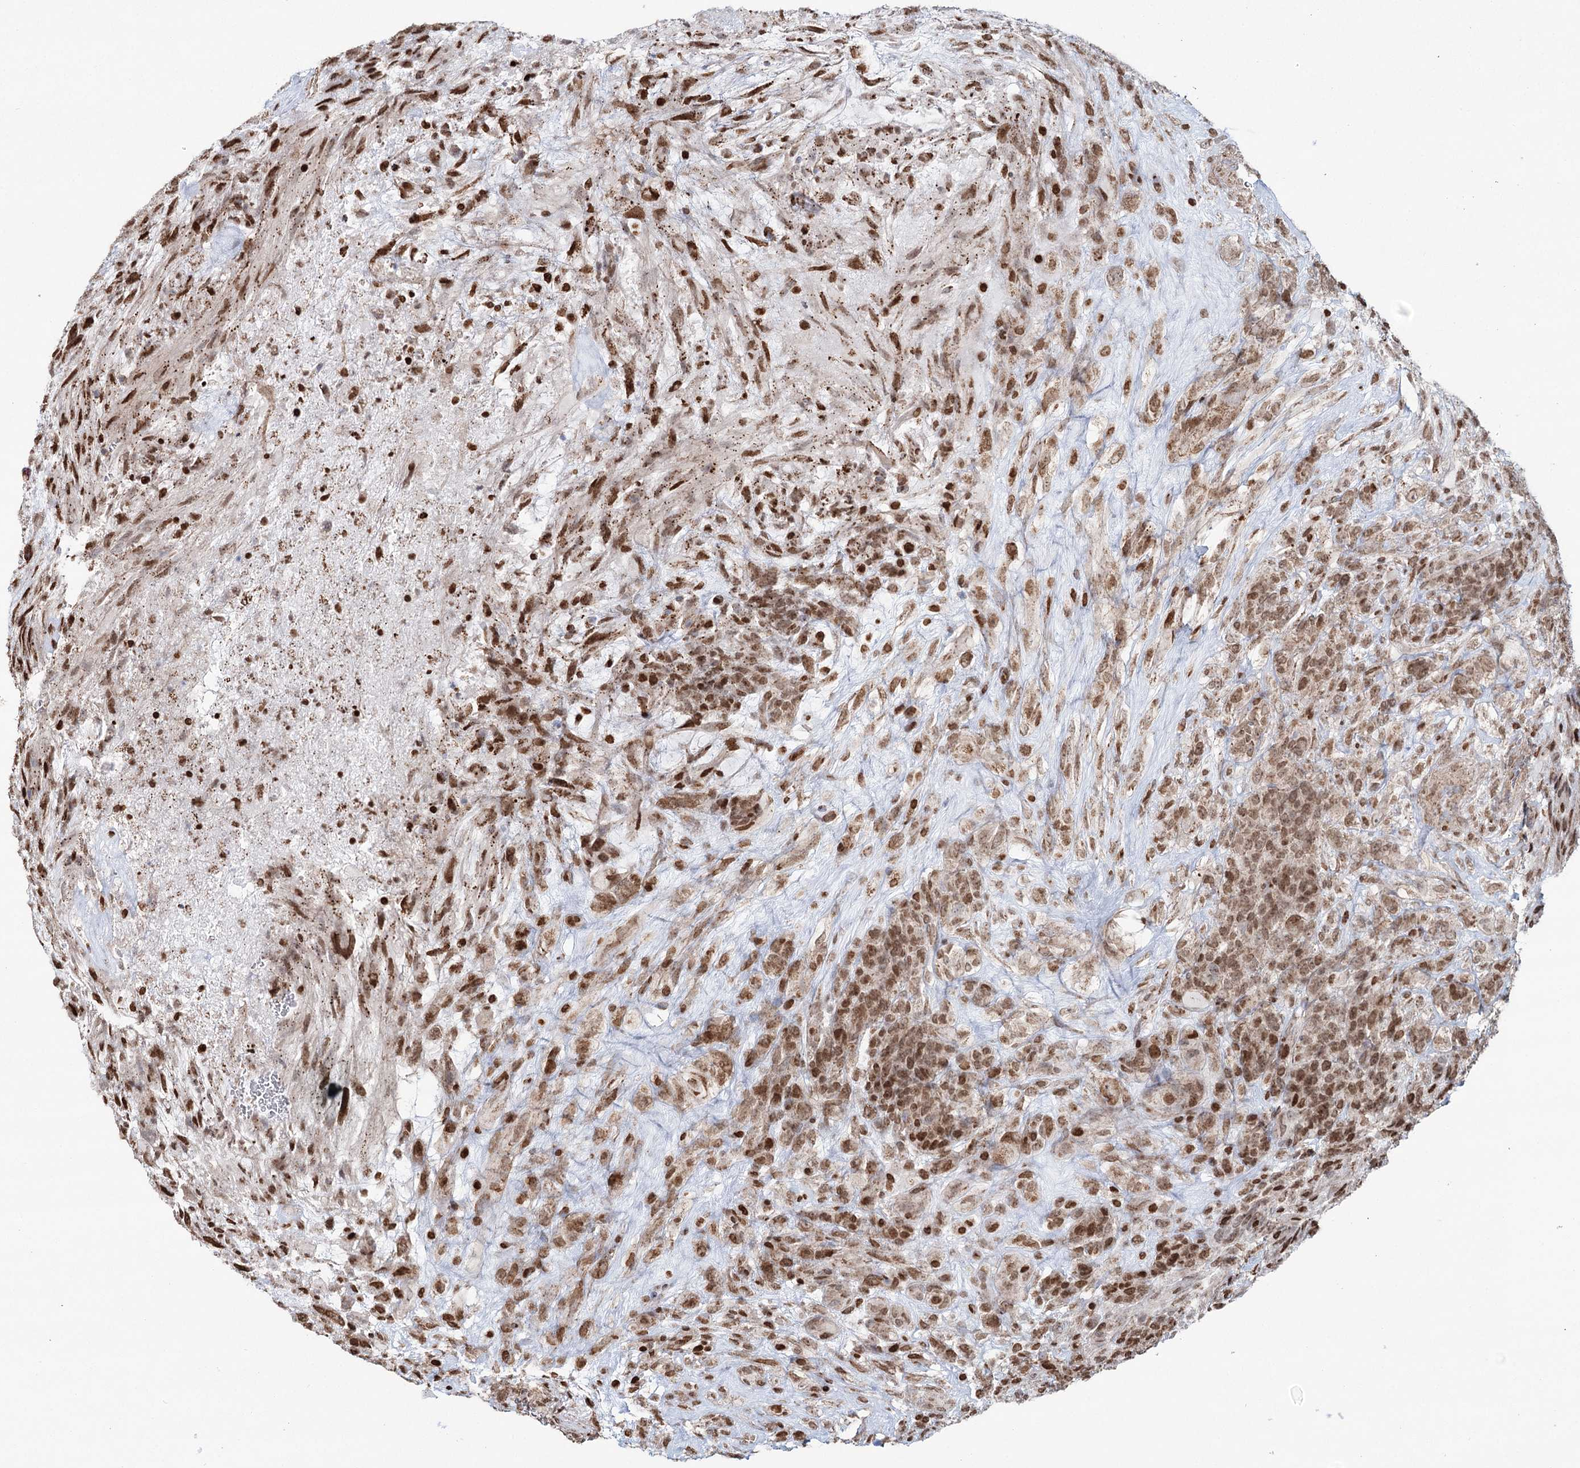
{"staining": {"intensity": "moderate", "quantity": ">75%", "location": "nuclear"}, "tissue": "glioma", "cell_type": "Tumor cells", "image_type": "cancer", "snomed": [{"axis": "morphology", "description": "Glioma, malignant, High grade"}, {"axis": "topography", "description": "Brain"}], "caption": "Tumor cells demonstrate medium levels of moderate nuclear expression in approximately >75% of cells in human high-grade glioma (malignant).", "gene": "PDHX", "patient": {"sex": "male", "age": 61}}